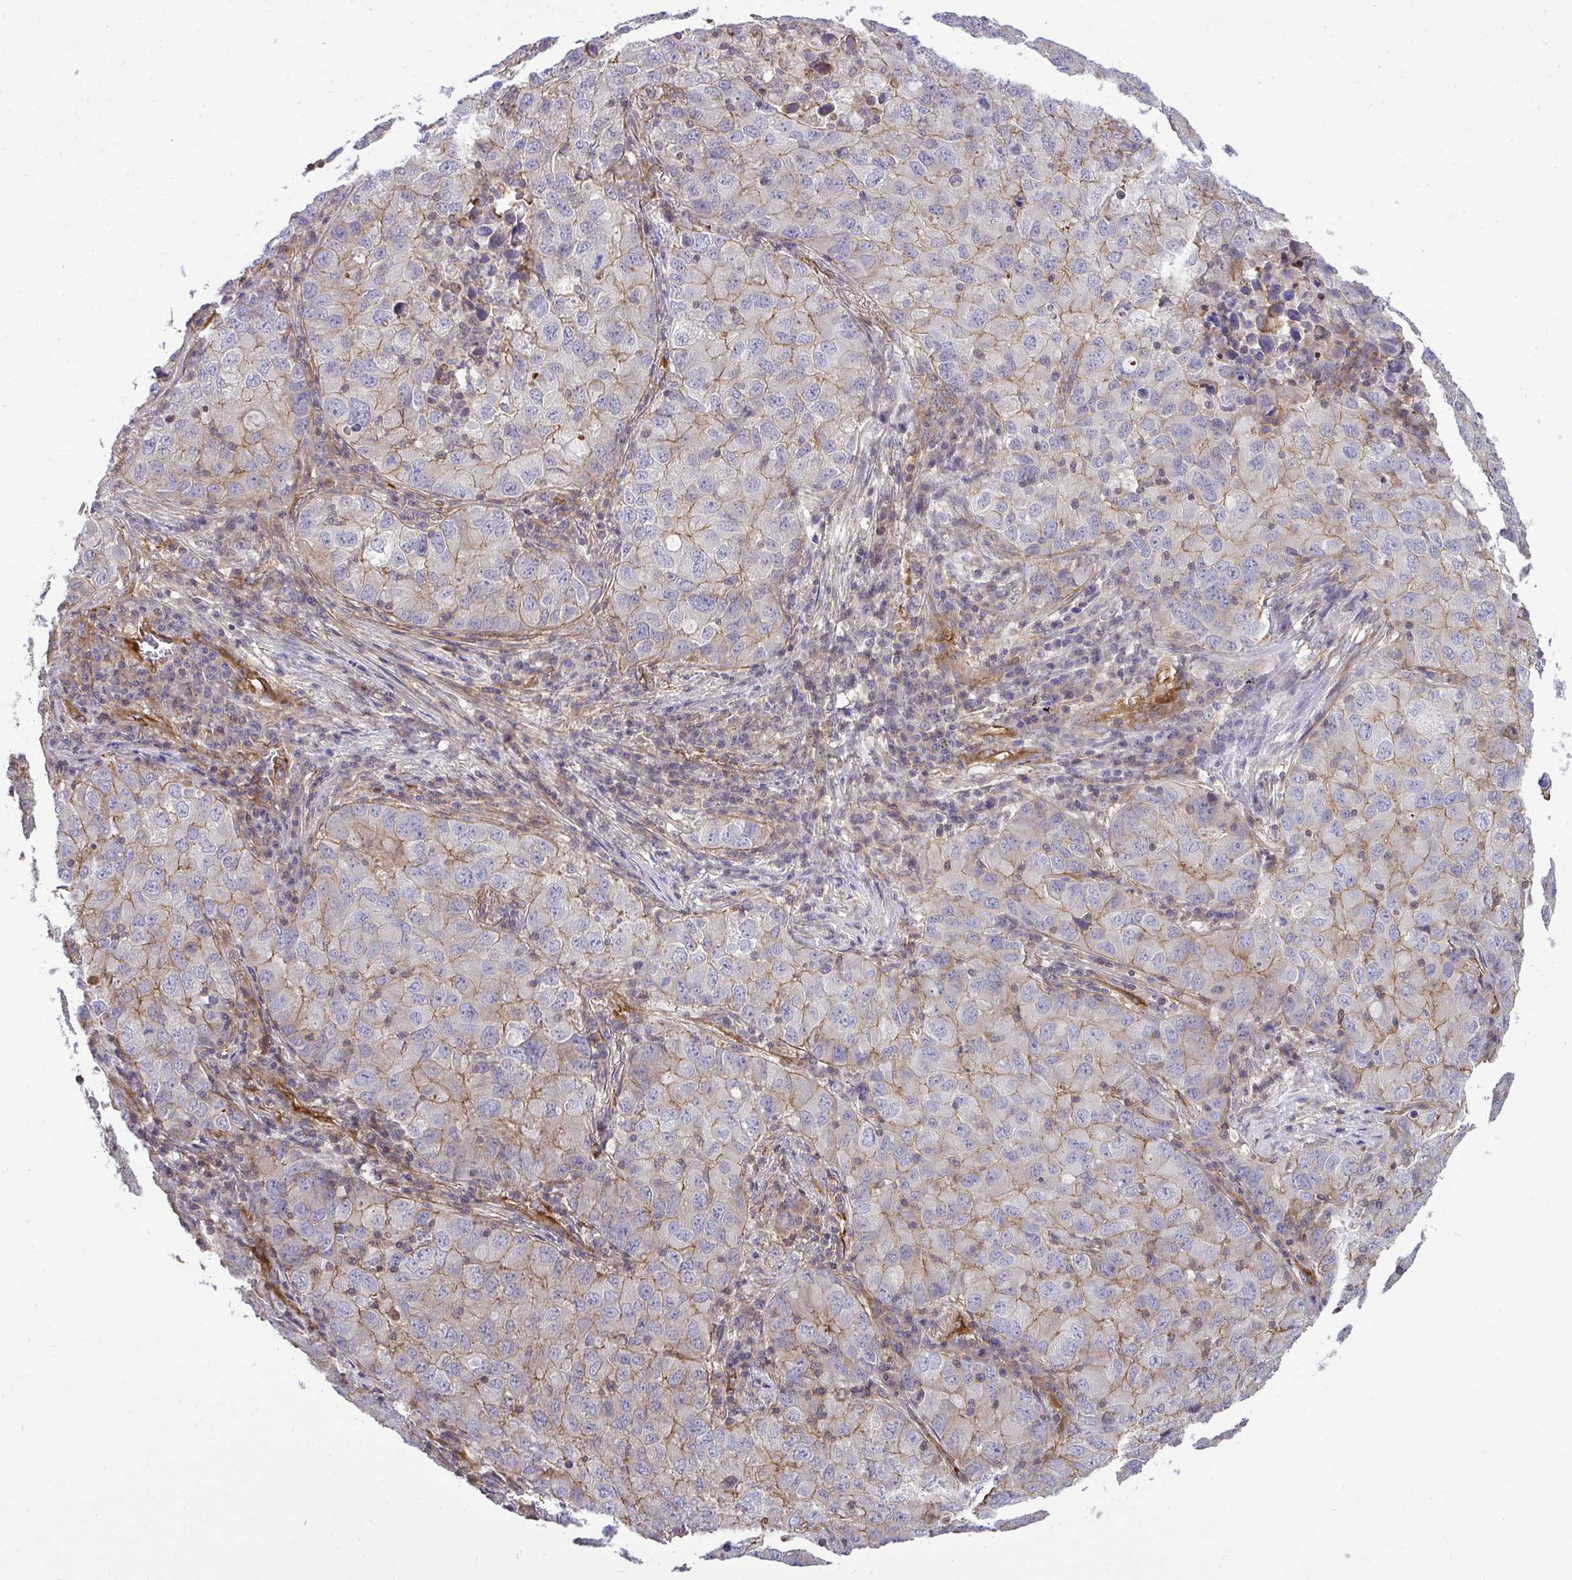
{"staining": {"intensity": "moderate", "quantity": ">75%", "location": "cytoplasmic/membranous"}, "tissue": "lung cancer", "cell_type": "Tumor cells", "image_type": "cancer", "snomed": [{"axis": "morphology", "description": "Normal morphology"}, {"axis": "morphology", "description": "Adenocarcinoma, NOS"}, {"axis": "topography", "description": "Lymph node"}, {"axis": "topography", "description": "Lung"}], "caption": "Adenocarcinoma (lung) was stained to show a protein in brown. There is medium levels of moderate cytoplasmic/membranous positivity in about >75% of tumor cells. (DAB (3,3'-diaminobenzidine) IHC with brightfield microscopy, high magnification).", "gene": "FUT10", "patient": {"sex": "female", "age": 51}}